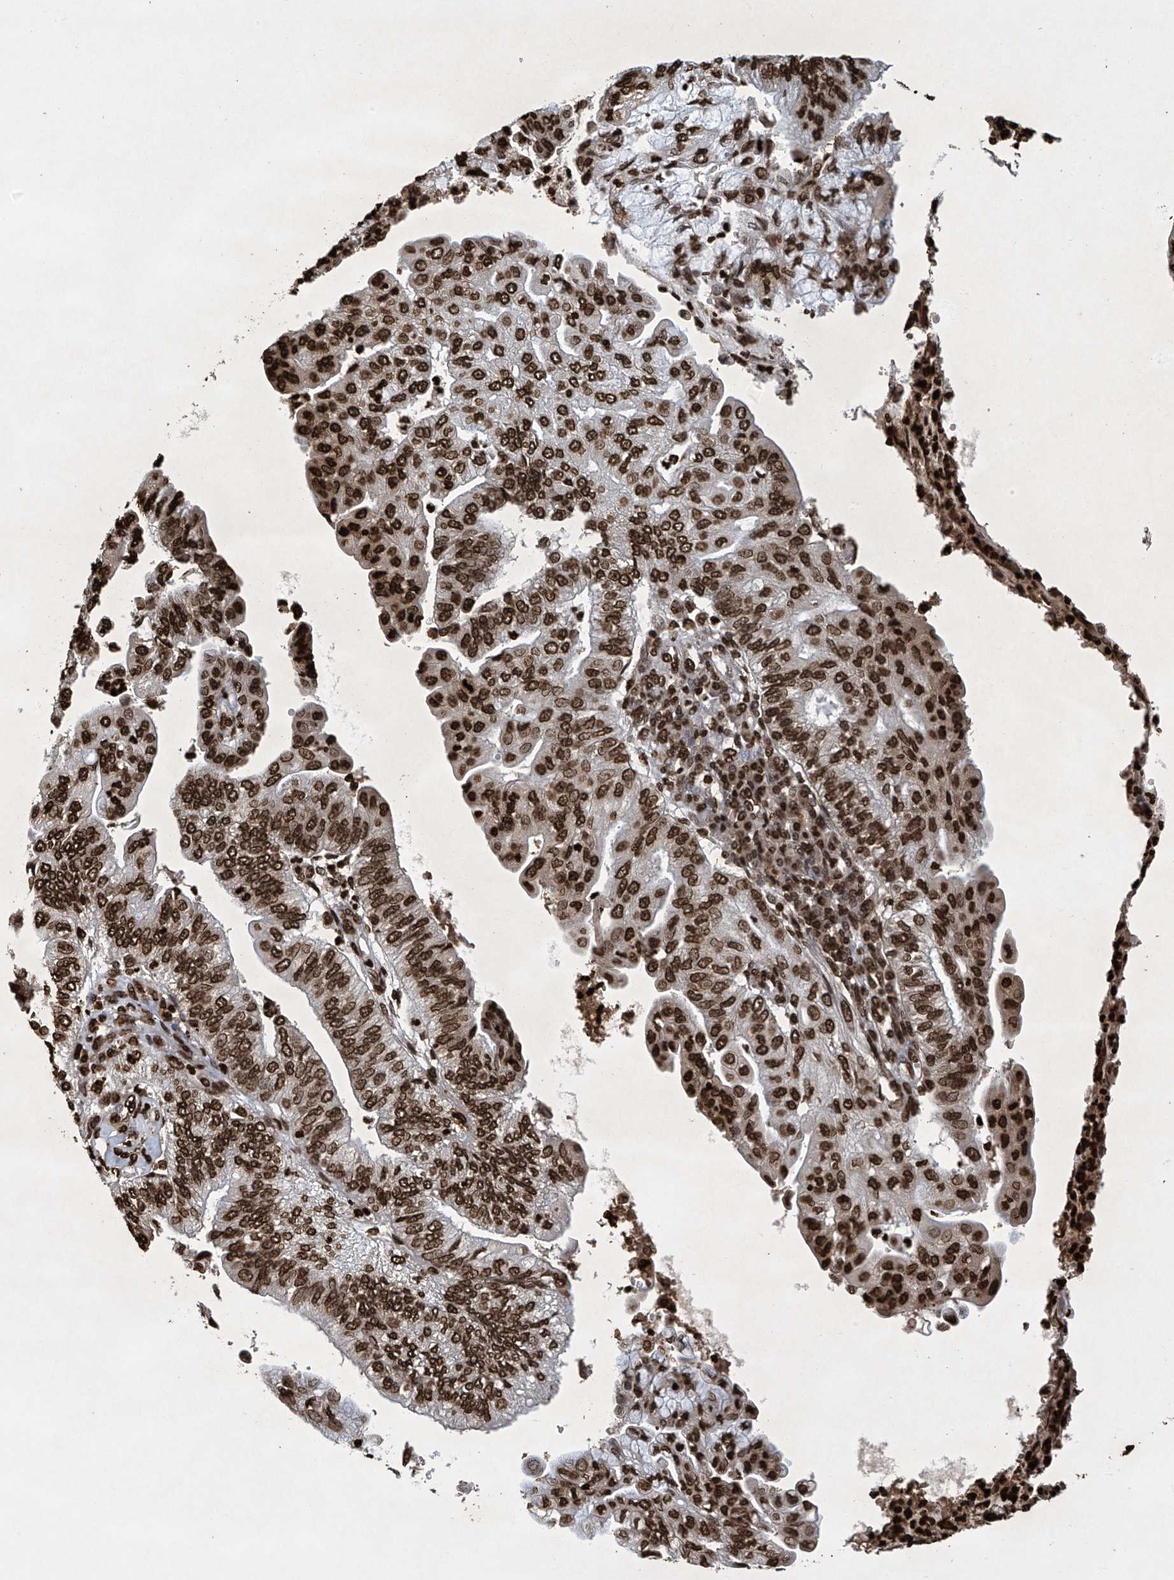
{"staining": {"intensity": "strong", "quantity": ">75%", "location": "nuclear"}, "tissue": "endometrial cancer", "cell_type": "Tumor cells", "image_type": "cancer", "snomed": [{"axis": "morphology", "description": "Adenocarcinoma, NOS"}, {"axis": "topography", "description": "Endometrium"}], "caption": "Protein analysis of endometrial cancer tissue displays strong nuclear staining in about >75% of tumor cells.", "gene": "H3-3A", "patient": {"sex": "female", "age": 59}}